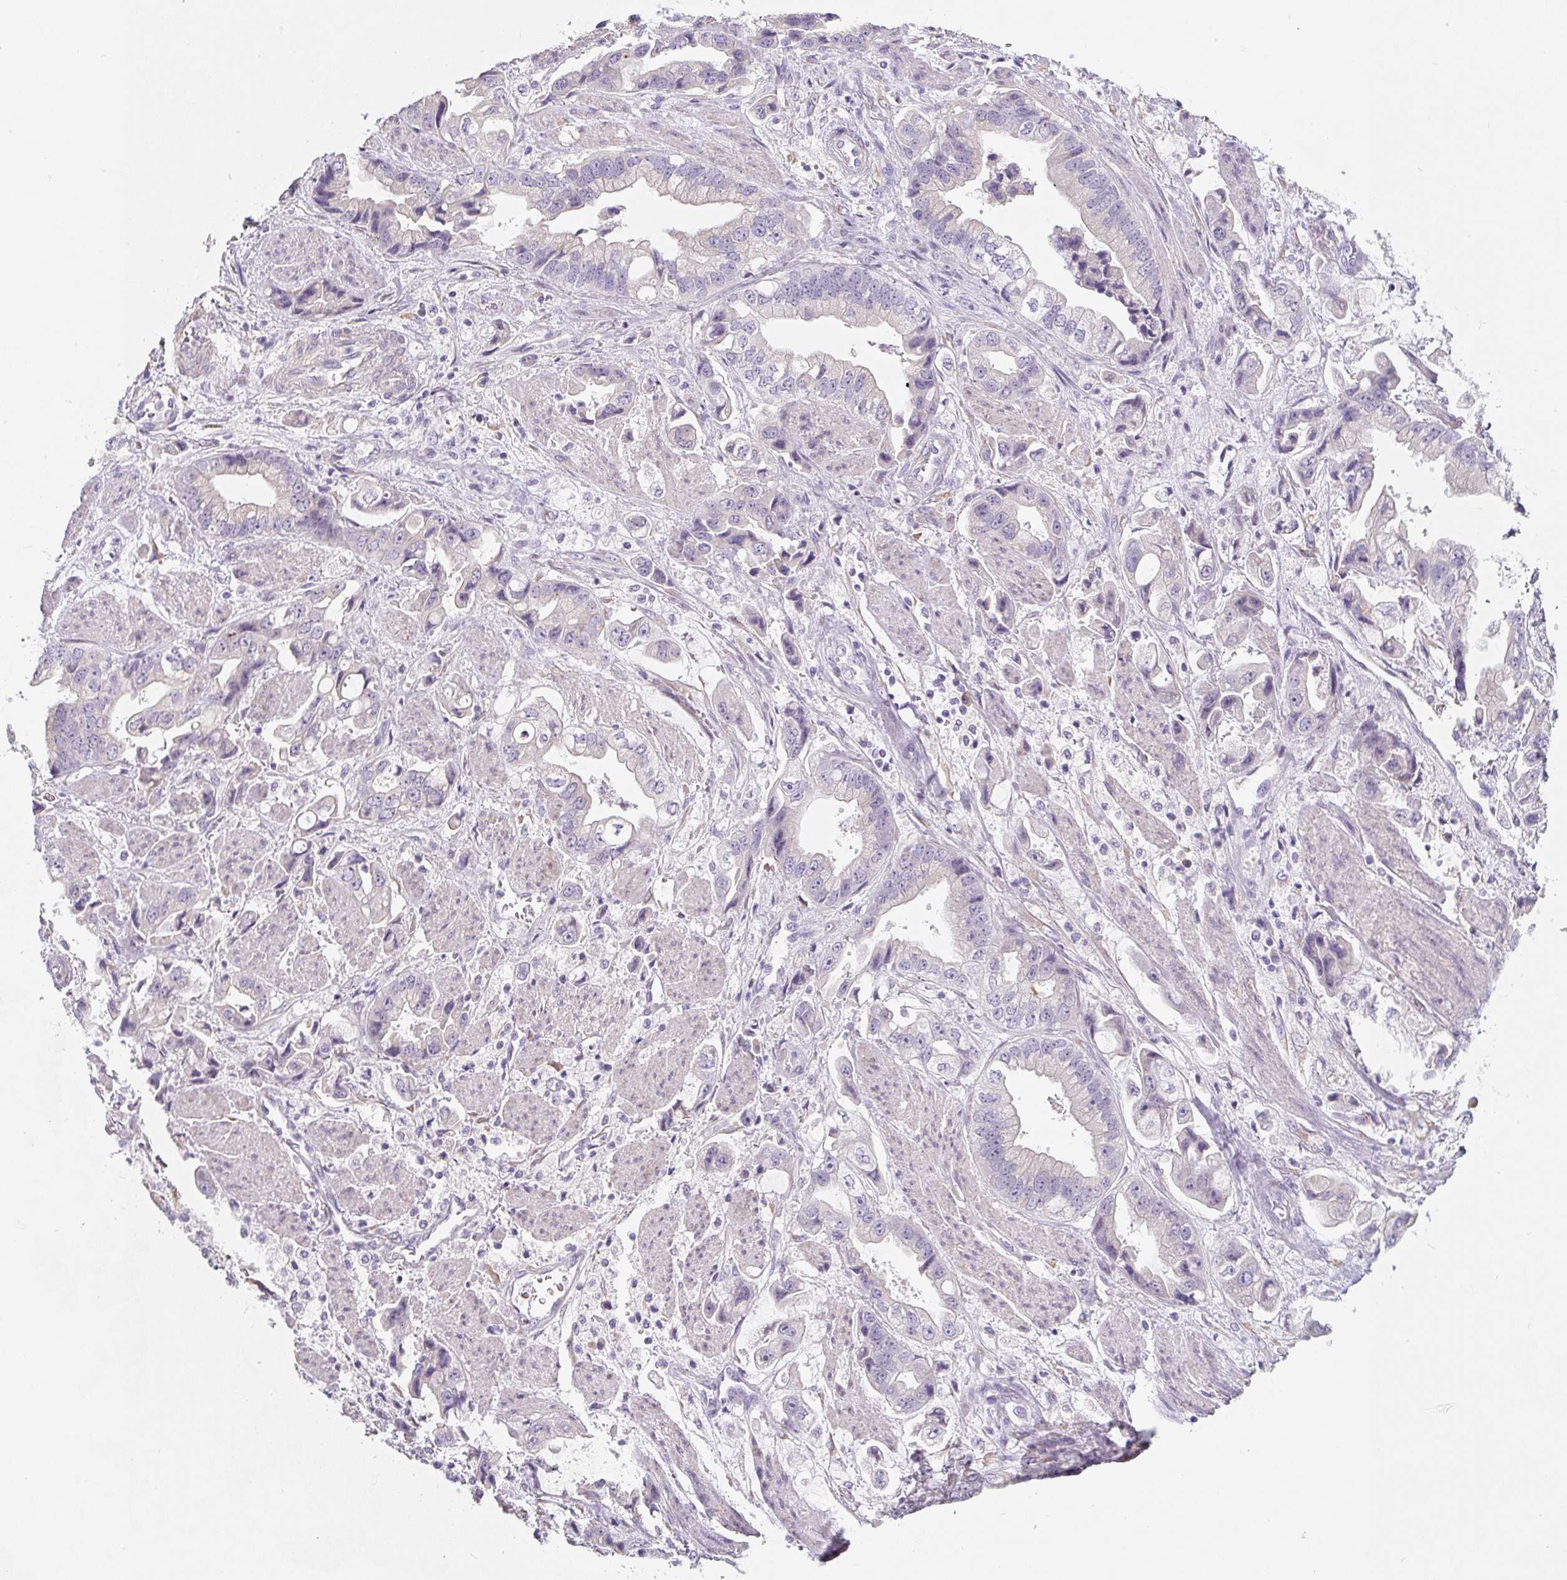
{"staining": {"intensity": "negative", "quantity": "none", "location": "none"}, "tissue": "stomach cancer", "cell_type": "Tumor cells", "image_type": "cancer", "snomed": [{"axis": "morphology", "description": "Adenocarcinoma, NOS"}, {"axis": "topography", "description": "Stomach"}], "caption": "Protein analysis of stomach cancer (adenocarcinoma) exhibits no significant staining in tumor cells. Brightfield microscopy of immunohistochemistry stained with DAB (3,3'-diaminobenzidine) (brown) and hematoxylin (blue), captured at high magnification.", "gene": "PWWP3B", "patient": {"sex": "male", "age": 62}}